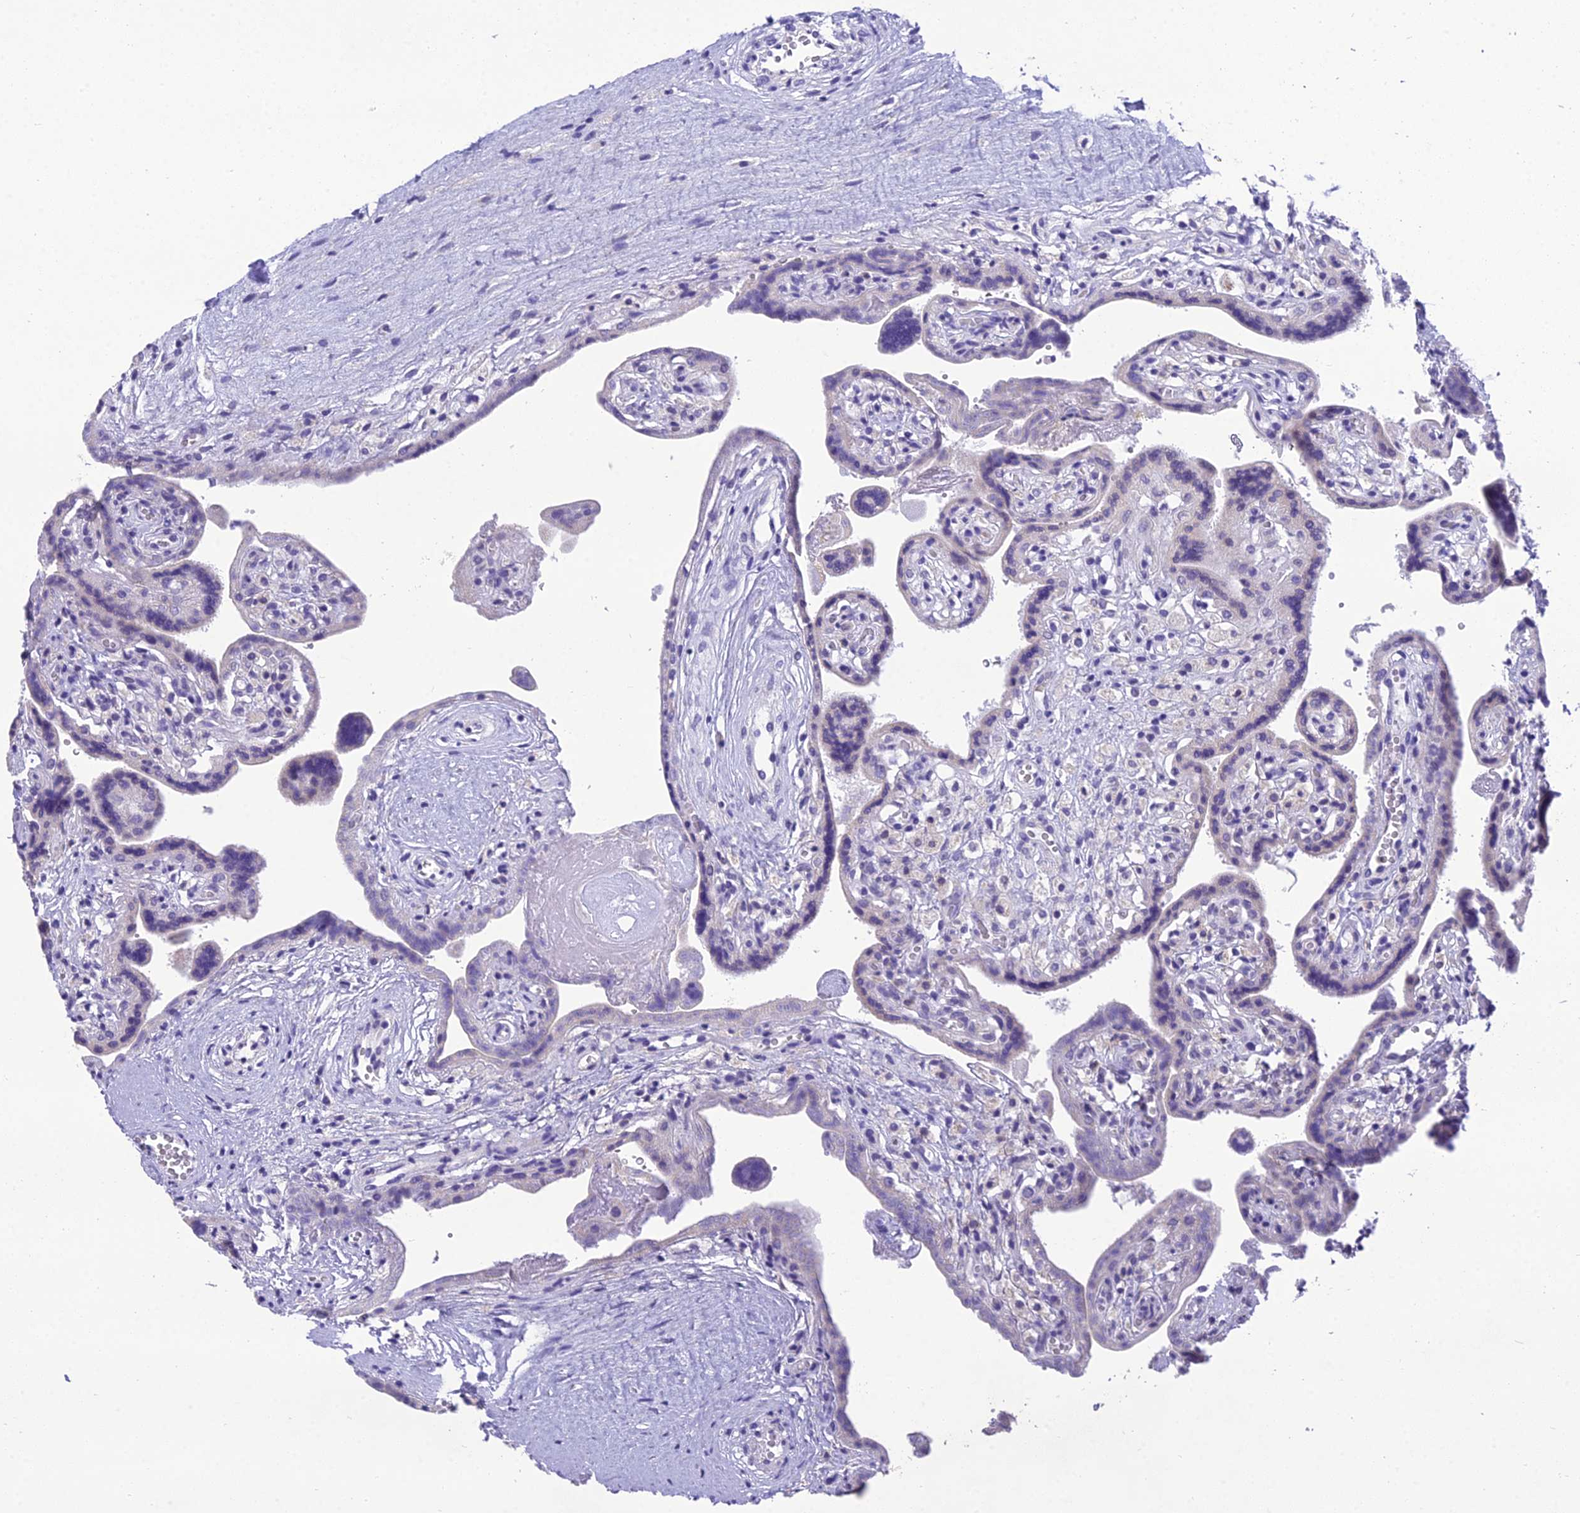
{"staining": {"intensity": "weak", "quantity": "<25%", "location": "cytoplasmic/membranous"}, "tissue": "placenta", "cell_type": "Decidual cells", "image_type": "normal", "snomed": [{"axis": "morphology", "description": "Normal tissue, NOS"}, {"axis": "topography", "description": "Placenta"}], "caption": "The histopathology image displays no staining of decidual cells in benign placenta. (IHC, brightfield microscopy, high magnification).", "gene": "MIIP", "patient": {"sex": "female", "age": 37}}